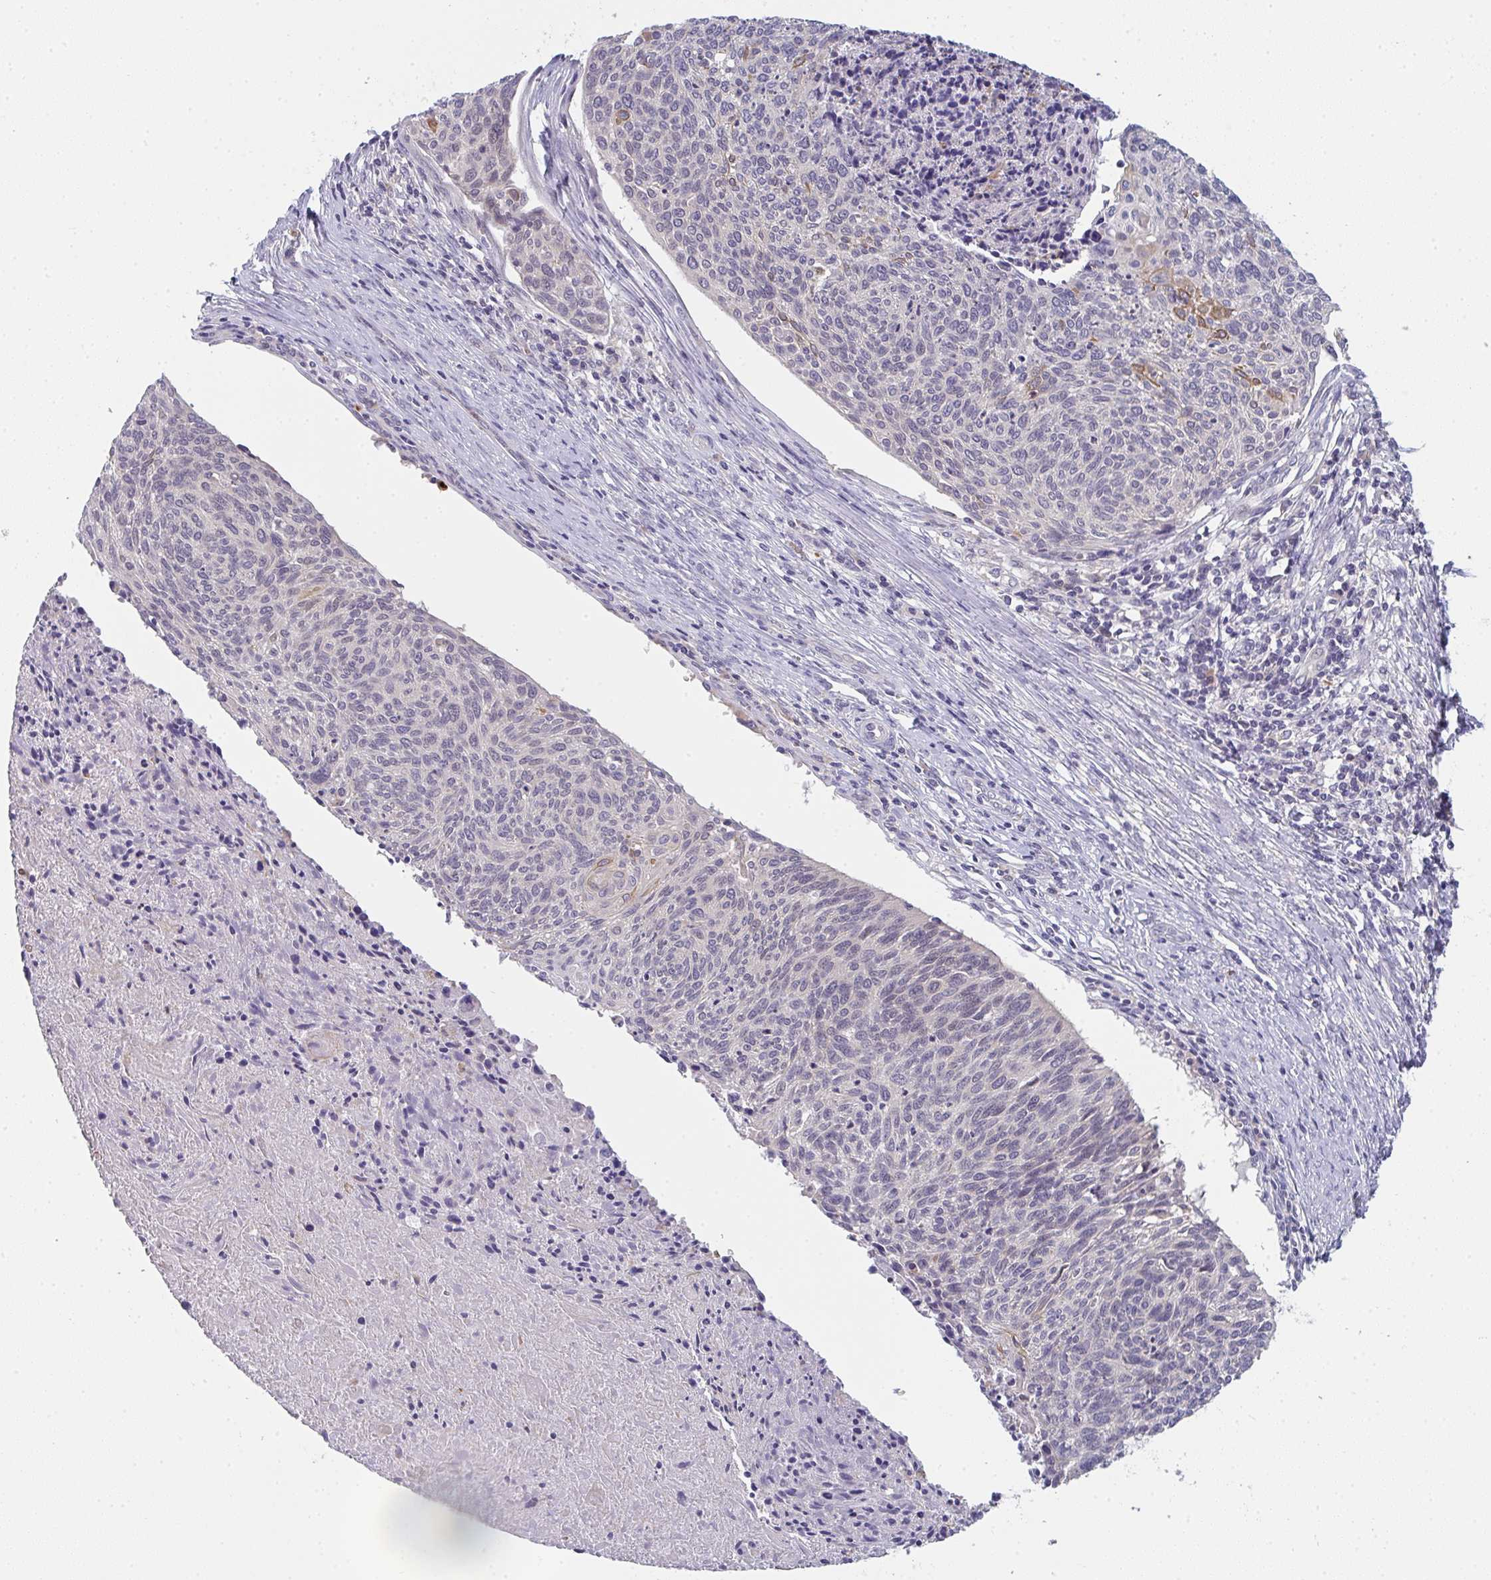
{"staining": {"intensity": "moderate", "quantity": "<25%", "location": "cytoplasmic/membranous"}, "tissue": "cervical cancer", "cell_type": "Tumor cells", "image_type": "cancer", "snomed": [{"axis": "morphology", "description": "Squamous cell carcinoma, NOS"}, {"axis": "topography", "description": "Cervix"}], "caption": "Squamous cell carcinoma (cervical) stained with immunohistochemistry (IHC) shows moderate cytoplasmic/membranous expression in about <25% of tumor cells. The protein is stained brown, and the nuclei are stained in blue (DAB (3,3'-diaminobenzidine) IHC with brightfield microscopy, high magnification).", "gene": "RIOK1", "patient": {"sex": "female", "age": 49}}